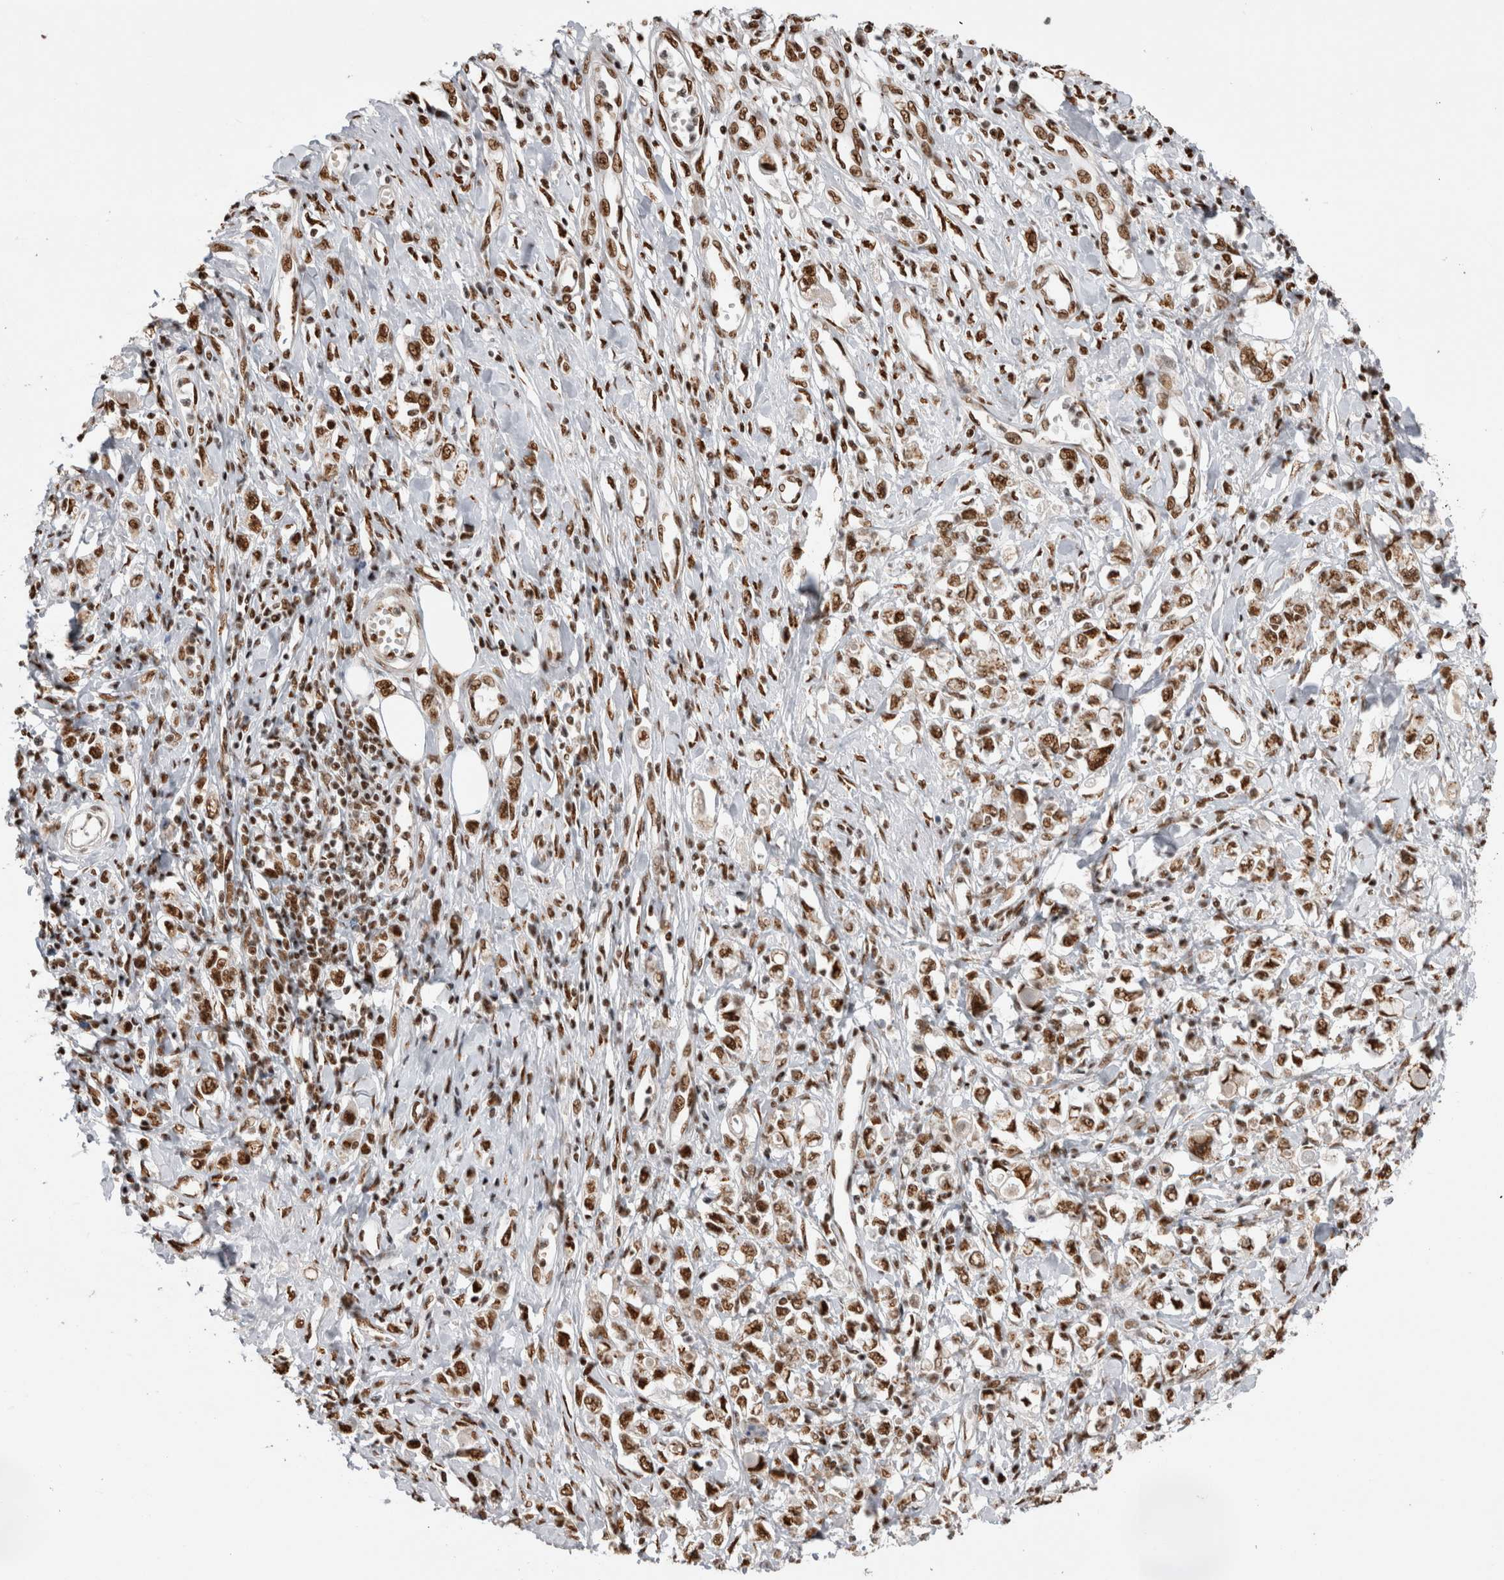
{"staining": {"intensity": "moderate", "quantity": ">75%", "location": "nuclear"}, "tissue": "stomach cancer", "cell_type": "Tumor cells", "image_type": "cancer", "snomed": [{"axis": "morphology", "description": "Adenocarcinoma, NOS"}, {"axis": "topography", "description": "Stomach"}], "caption": "Brown immunohistochemical staining in human stomach cancer (adenocarcinoma) exhibits moderate nuclear positivity in about >75% of tumor cells.", "gene": "EYA2", "patient": {"sex": "female", "age": 76}}